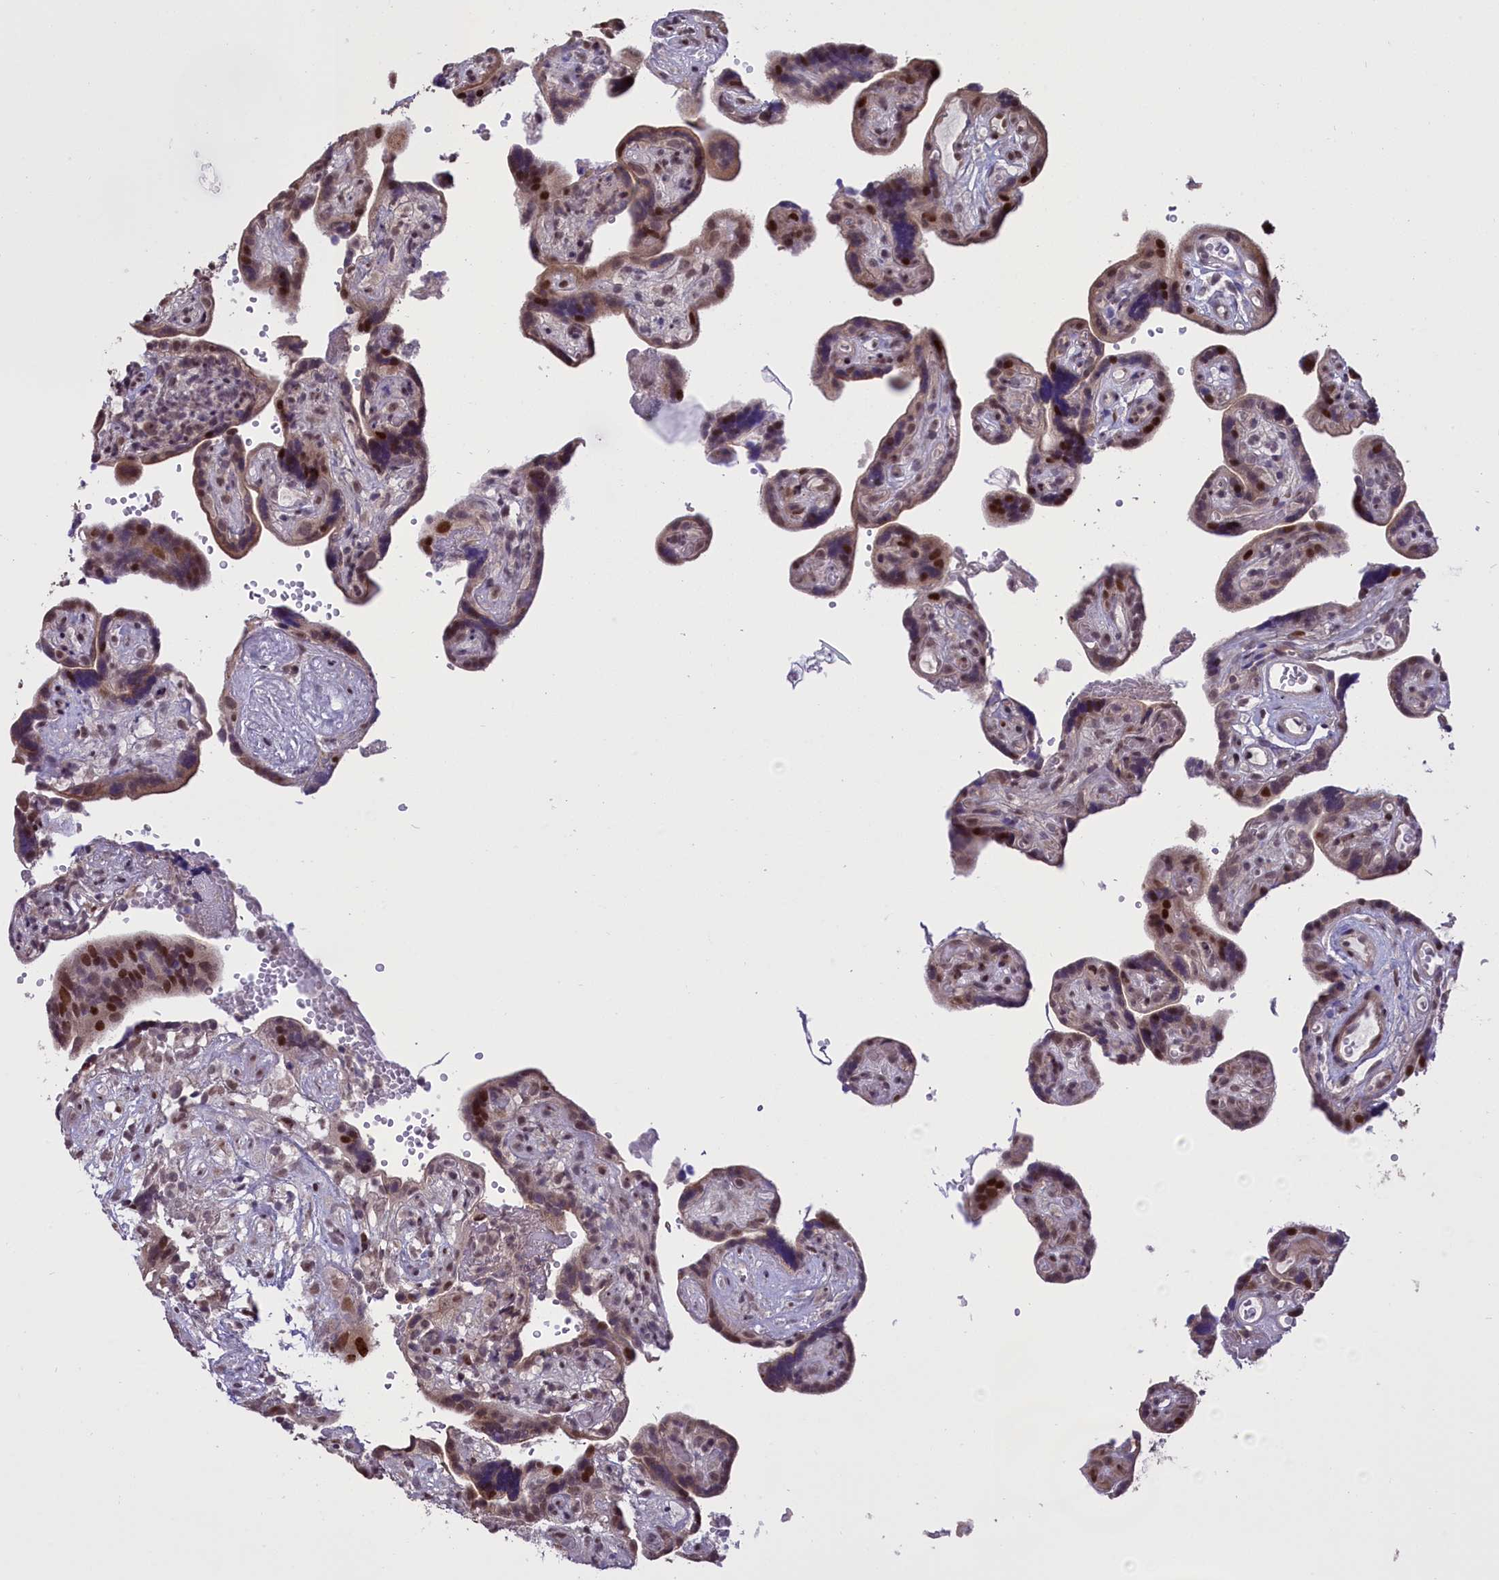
{"staining": {"intensity": "moderate", "quantity": ">75%", "location": "nuclear"}, "tissue": "placenta", "cell_type": "Decidual cells", "image_type": "normal", "snomed": [{"axis": "morphology", "description": "Normal tissue, NOS"}, {"axis": "topography", "description": "Placenta"}], "caption": "High-magnification brightfield microscopy of benign placenta stained with DAB (brown) and counterstained with hematoxylin (blue). decidual cells exhibit moderate nuclear staining is identified in about>75% of cells. (brown staining indicates protein expression, while blue staining denotes nuclei).", "gene": "RELB", "patient": {"sex": "female", "age": 30}}